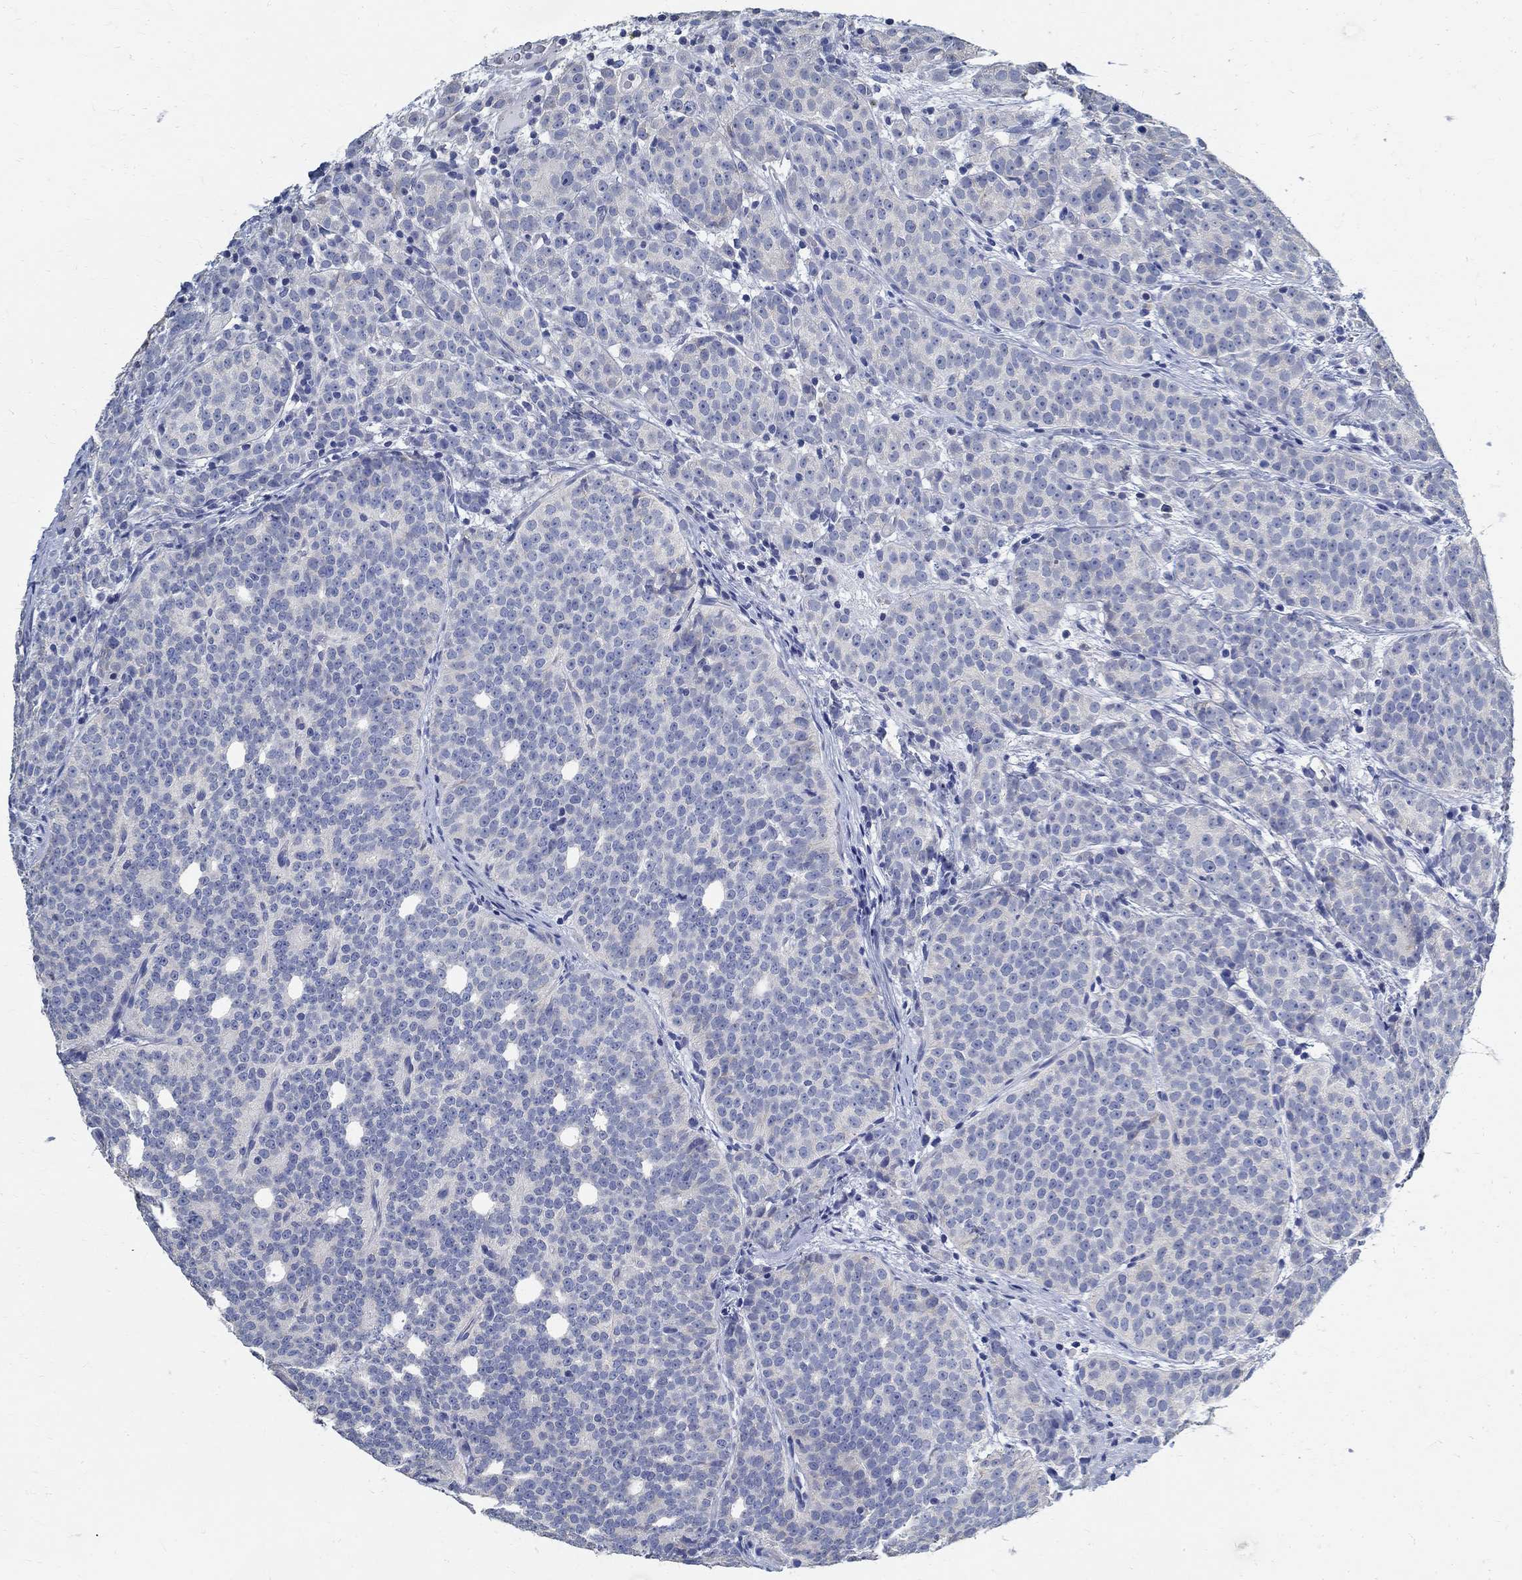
{"staining": {"intensity": "negative", "quantity": "none", "location": "none"}, "tissue": "prostate cancer", "cell_type": "Tumor cells", "image_type": "cancer", "snomed": [{"axis": "morphology", "description": "Adenocarcinoma, High grade"}, {"axis": "topography", "description": "Prostate"}], "caption": "Tumor cells are negative for brown protein staining in prostate high-grade adenocarcinoma.", "gene": "PRX", "patient": {"sex": "male", "age": 53}}